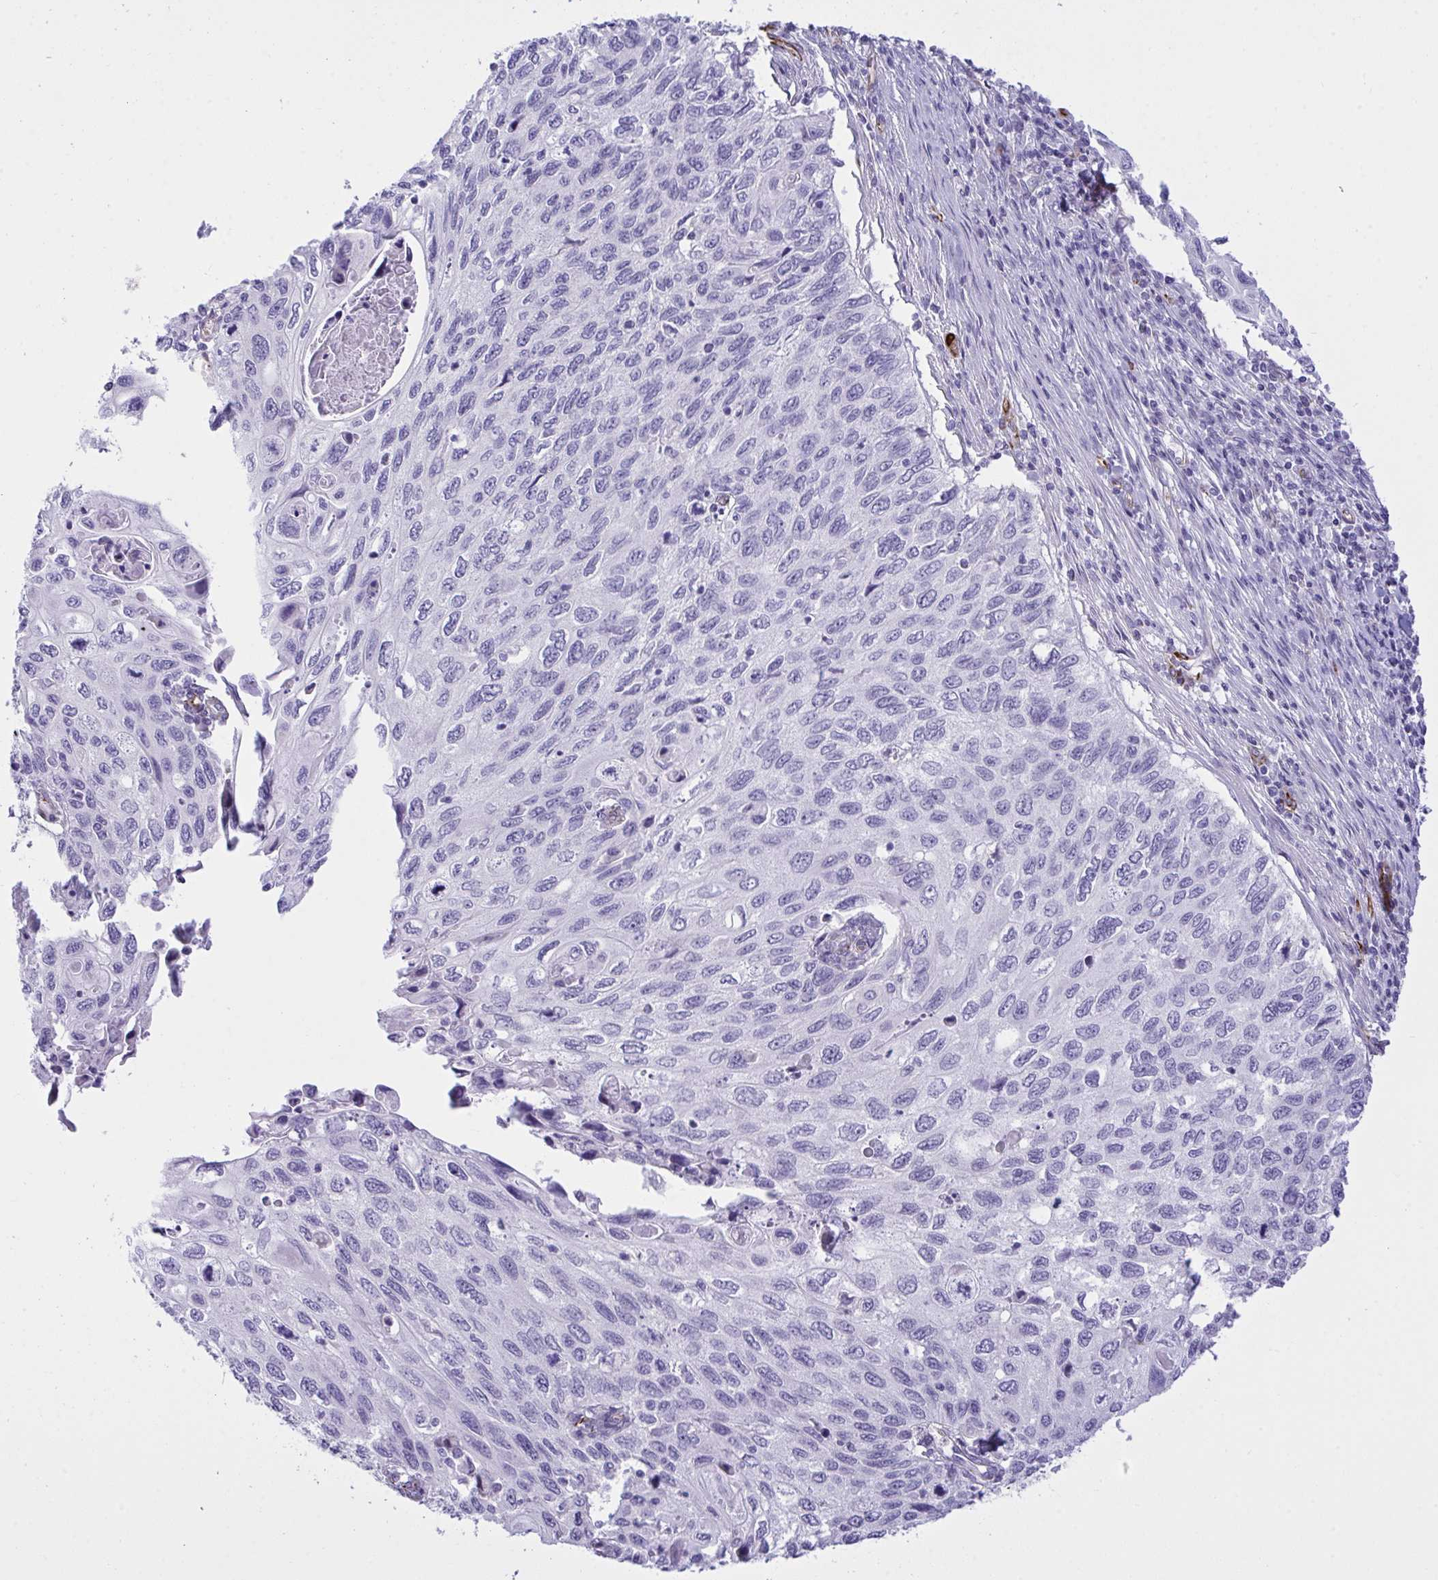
{"staining": {"intensity": "negative", "quantity": "none", "location": "none"}, "tissue": "cervical cancer", "cell_type": "Tumor cells", "image_type": "cancer", "snomed": [{"axis": "morphology", "description": "Squamous cell carcinoma, NOS"}, {"axis": "topography", "description": "Cervix"}], "caption": "The IHC micrograph has no significant expression in tumor cells of cervical squamous cell carcinoma tissue.", "gene": "SLC35B1", "patient": {"sex": "female", "age": 70}}